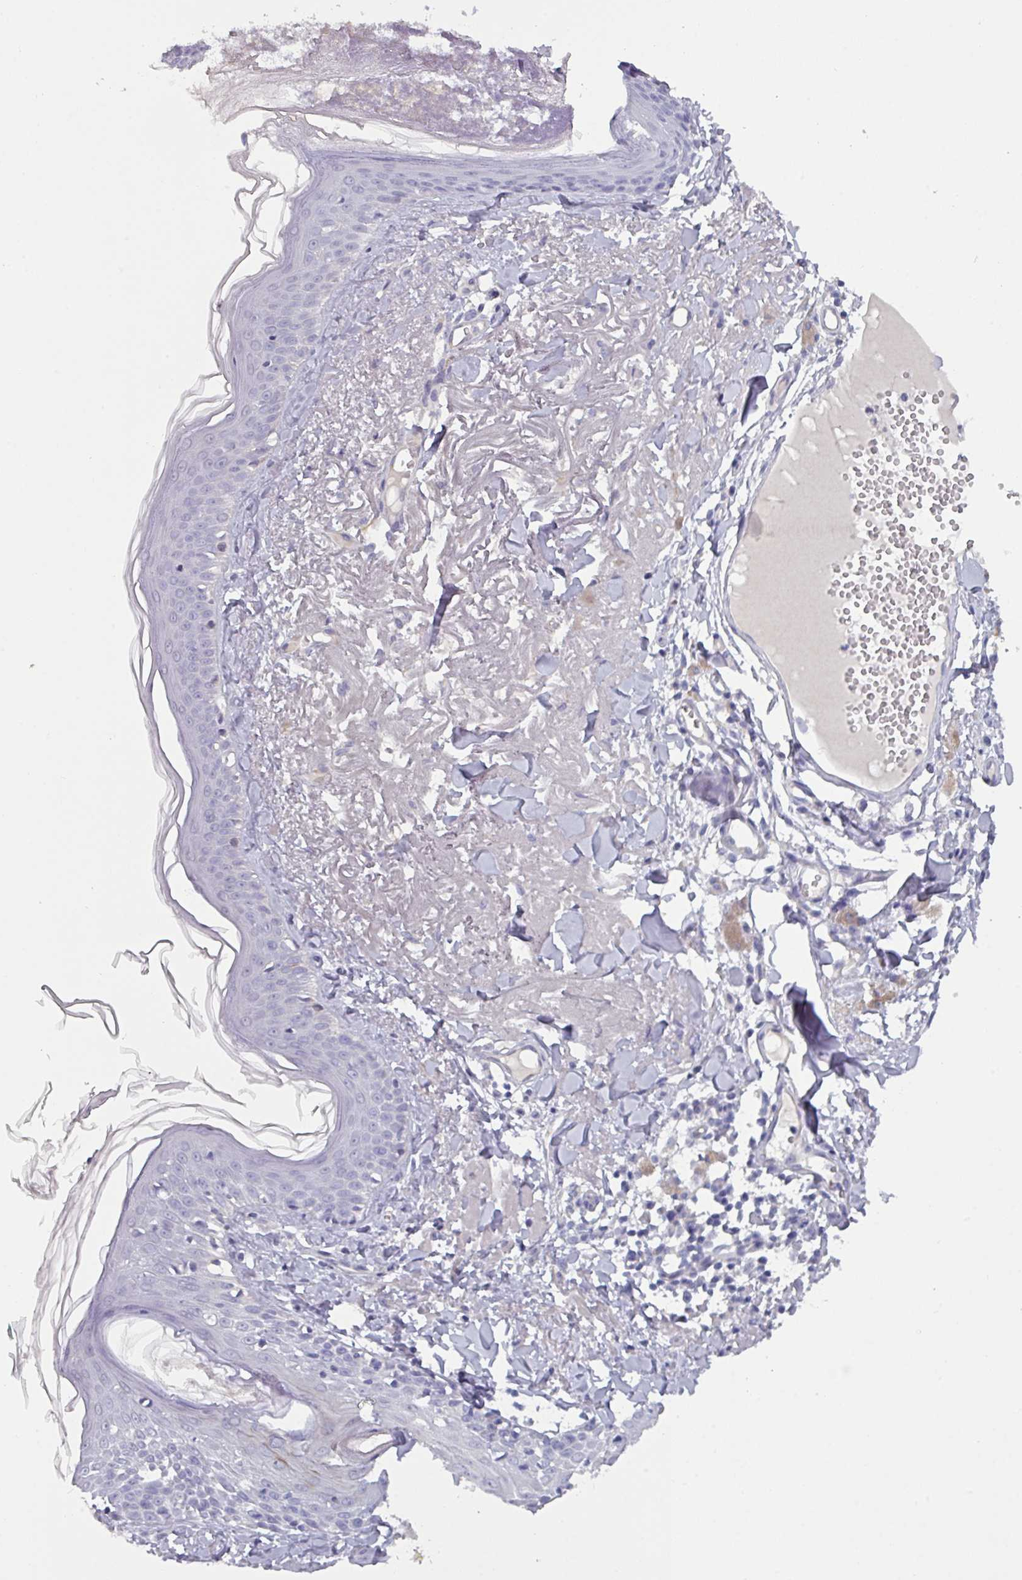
{"staining": {"intensity": "negative", "quantity": "none", "location": "none"}, "tissue": "skin", "cell_type": "Fibroblasts", "image_type": "normal", "snomed": [{"axis": "morphology", "description": "Normal tissue, NOS"}, {"axis": "morphology", "description": "Malignant melanoma, NOS"}, {"axis": "topography", "description": "Skin"}], "caption": "Protein analysis of unremarkable skin shows no significant expression in fibroblasts.", "gene": "OR2T10", "patient": {"sex": "male", "age": 80}}